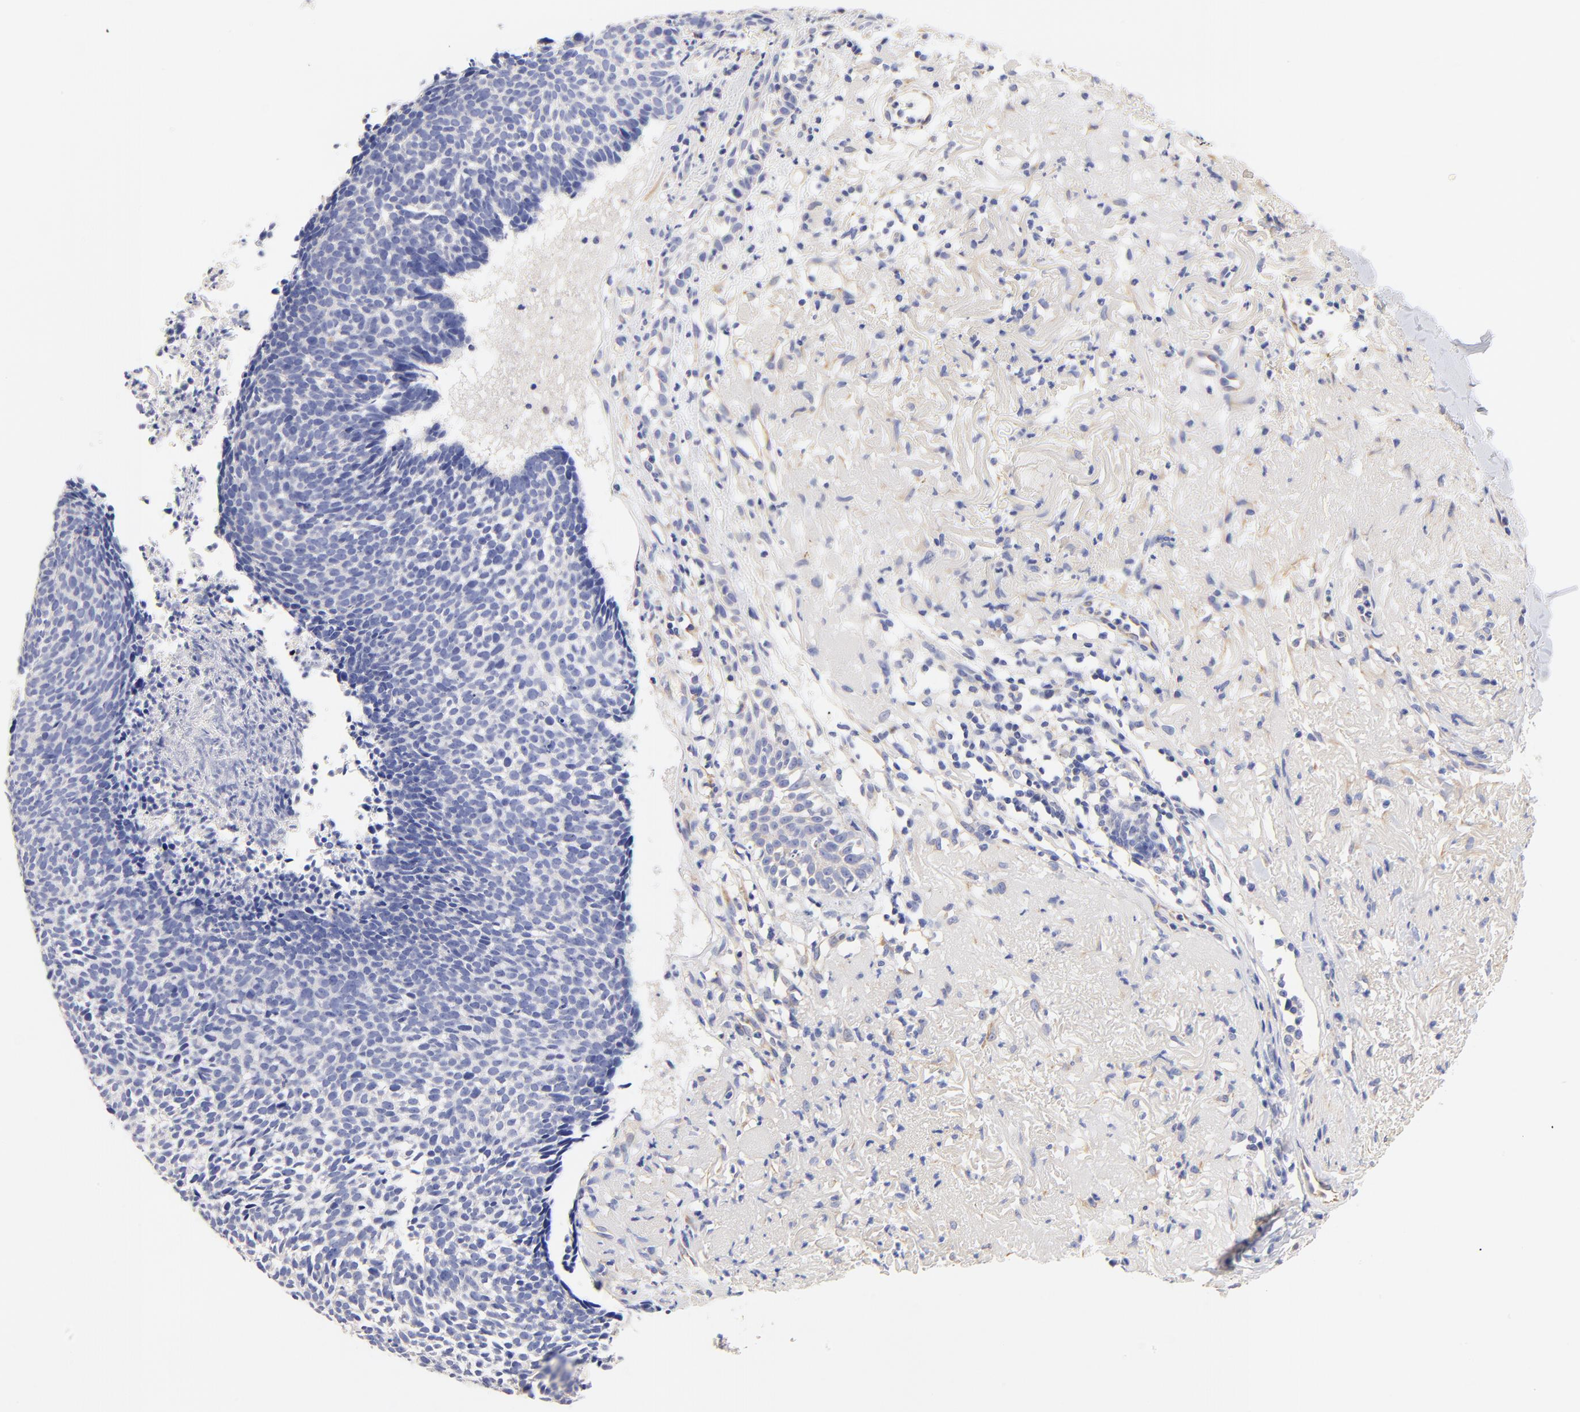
{"staining": {"intensity": "negative", "quantity": "none", "location": "none"}, "tissue": "skin cancer", "cell_type": "Tumor cells", "image_type": "cancer", "snomed": [{"axis": "morphology", "description": "Basal cell carcinoma"}, {"axis": "topography", "description": "Skin"}], "caption": "Tumor cells show no significant staining in skin cancer.", "gene": "HS3ST1", "patient": {"sex": "female", "age": 87}}